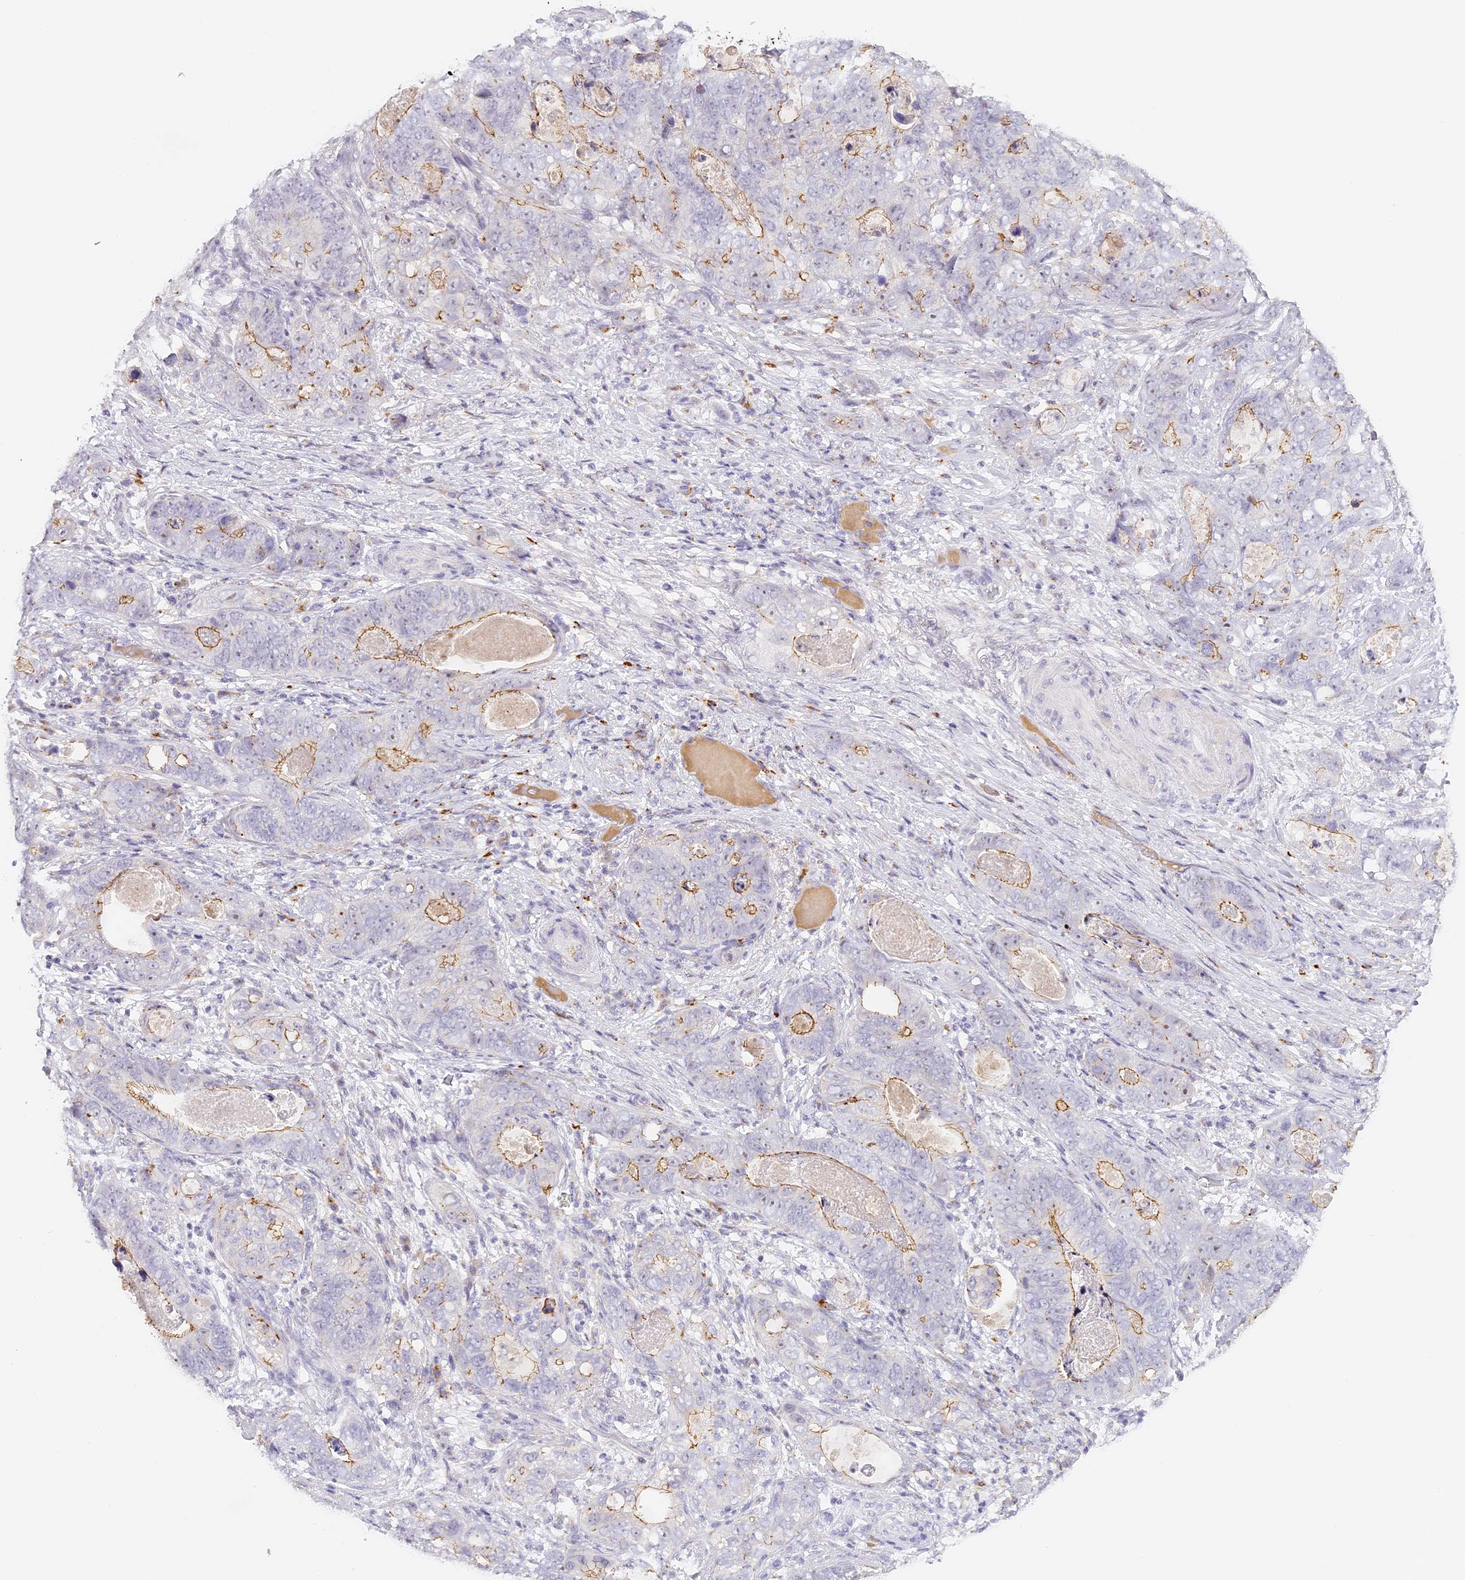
{"staining": {"intensity": "moderate", "quantity": "<25%", "location": "cytoplasmic/membranous"}, "tissue": "stomach cancer", "cell_type": "Tumor cells", "image_type": "cancer", "snomed": [{"axis": "morphology", "description": "Normal tissue, NOS"}, {"axis": "morphology", "description": "Adenocarcinoma, NOS"}, {"axis": "topography", "description": "Stomach"}], "caption": "Human stomach cancer stained with a protein marker demonstrates moderate staining in tumor cells.", "gene": "ELL3", "patient": {"sex": "female", "age": 89}}